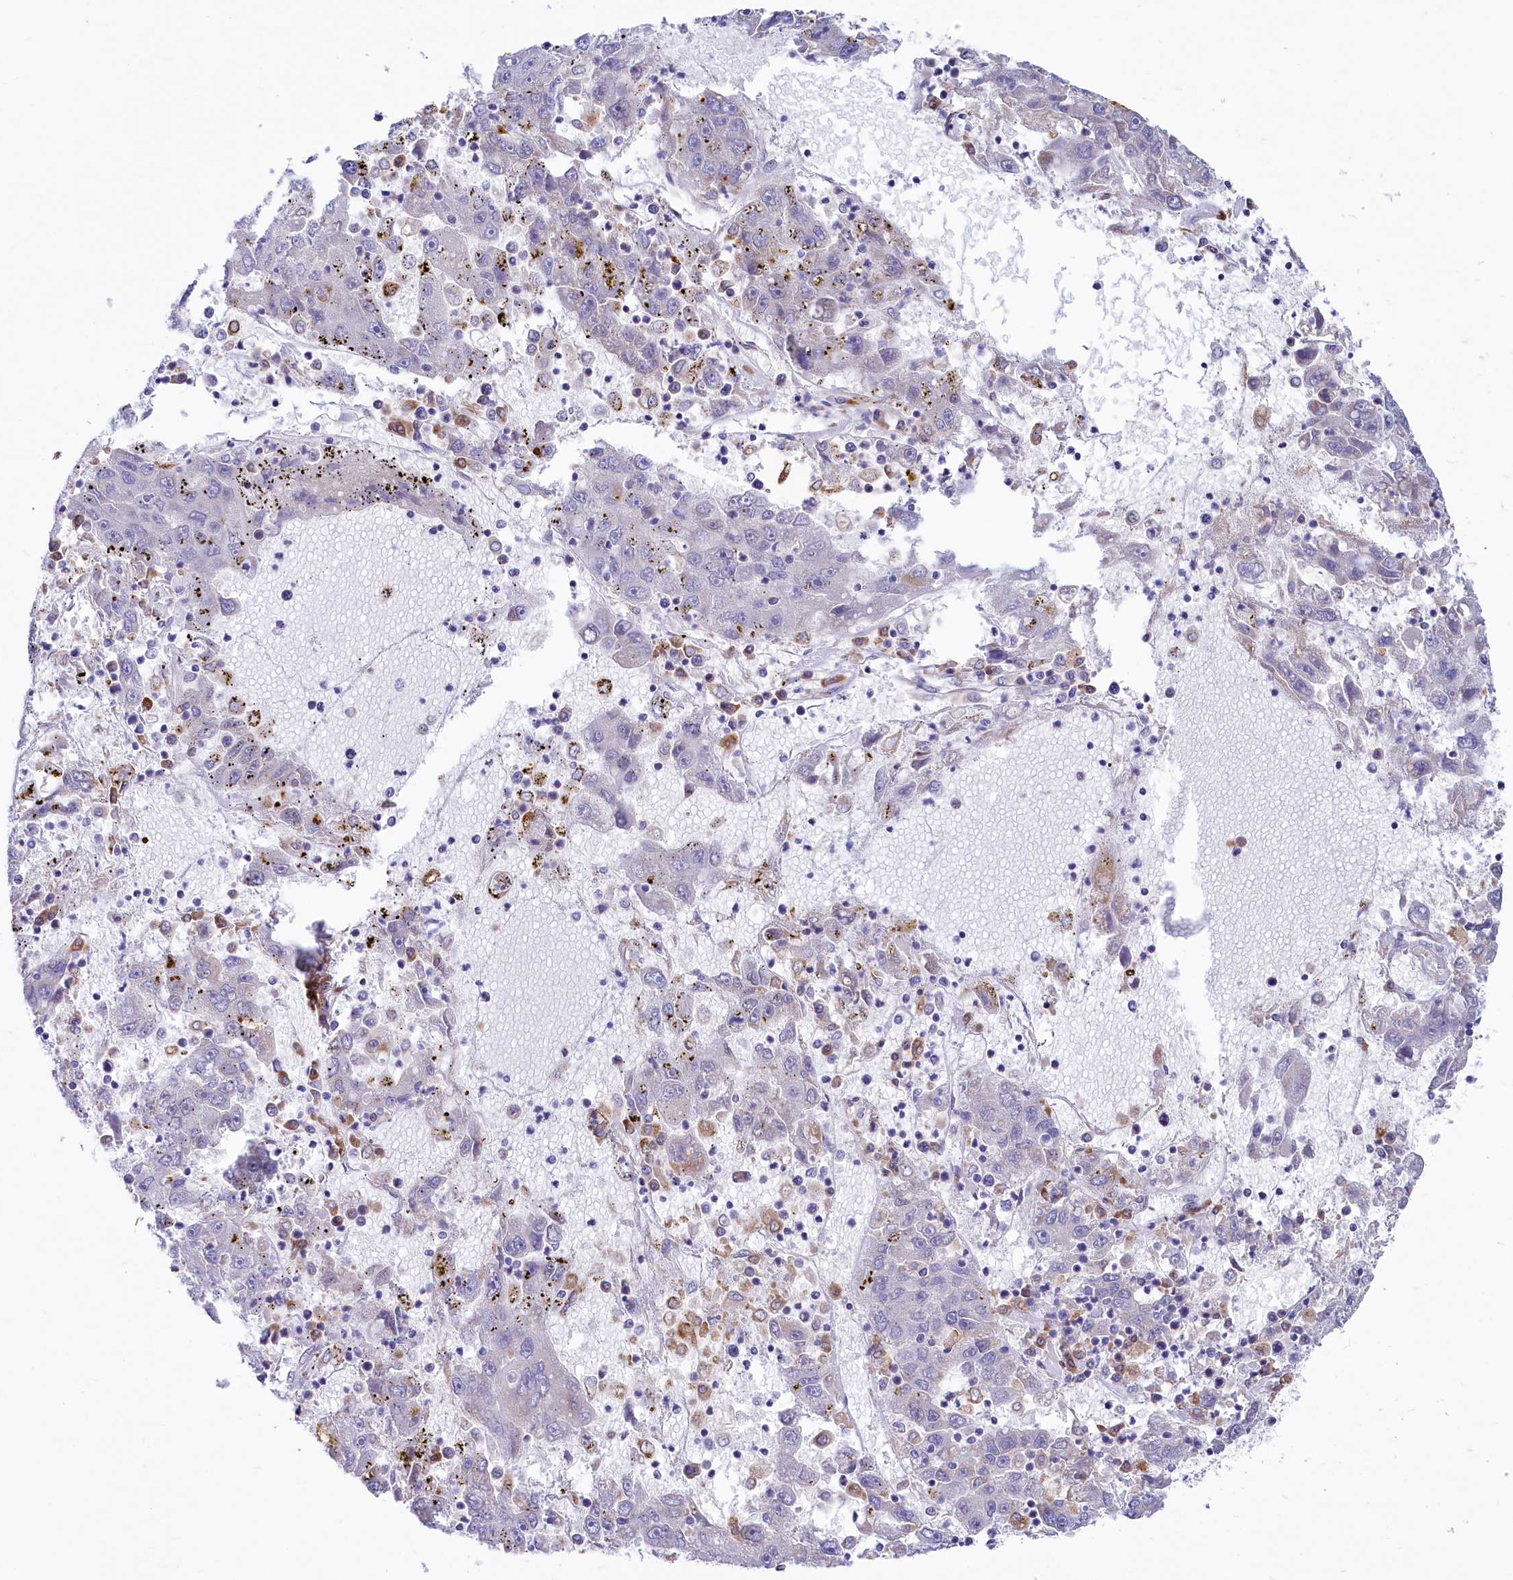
{"staining": {"intensity": "moderate", "quantity": "<25%", "location": "cytoplasmic/membranous"}, "tissue": "liver cancer", "cell_type": "Tumor cells", "image_type": "cancer", "snomed": [{"axis": "morphology", "description": "Carcinoma, Hepatocellular, NOS"}, {"axis": "topography", "description": "Liver"}], "caption": "Liver cancer tissue shows moderate cytoplasmic/membranous positivity in approximately <25% of tumor cells, visualized by immunohistochemistry. The protein is shown in brown color, while the nuclei are stained blue.", "gene": "CHID1", "patient": {"sex": "male", "age": 49}}